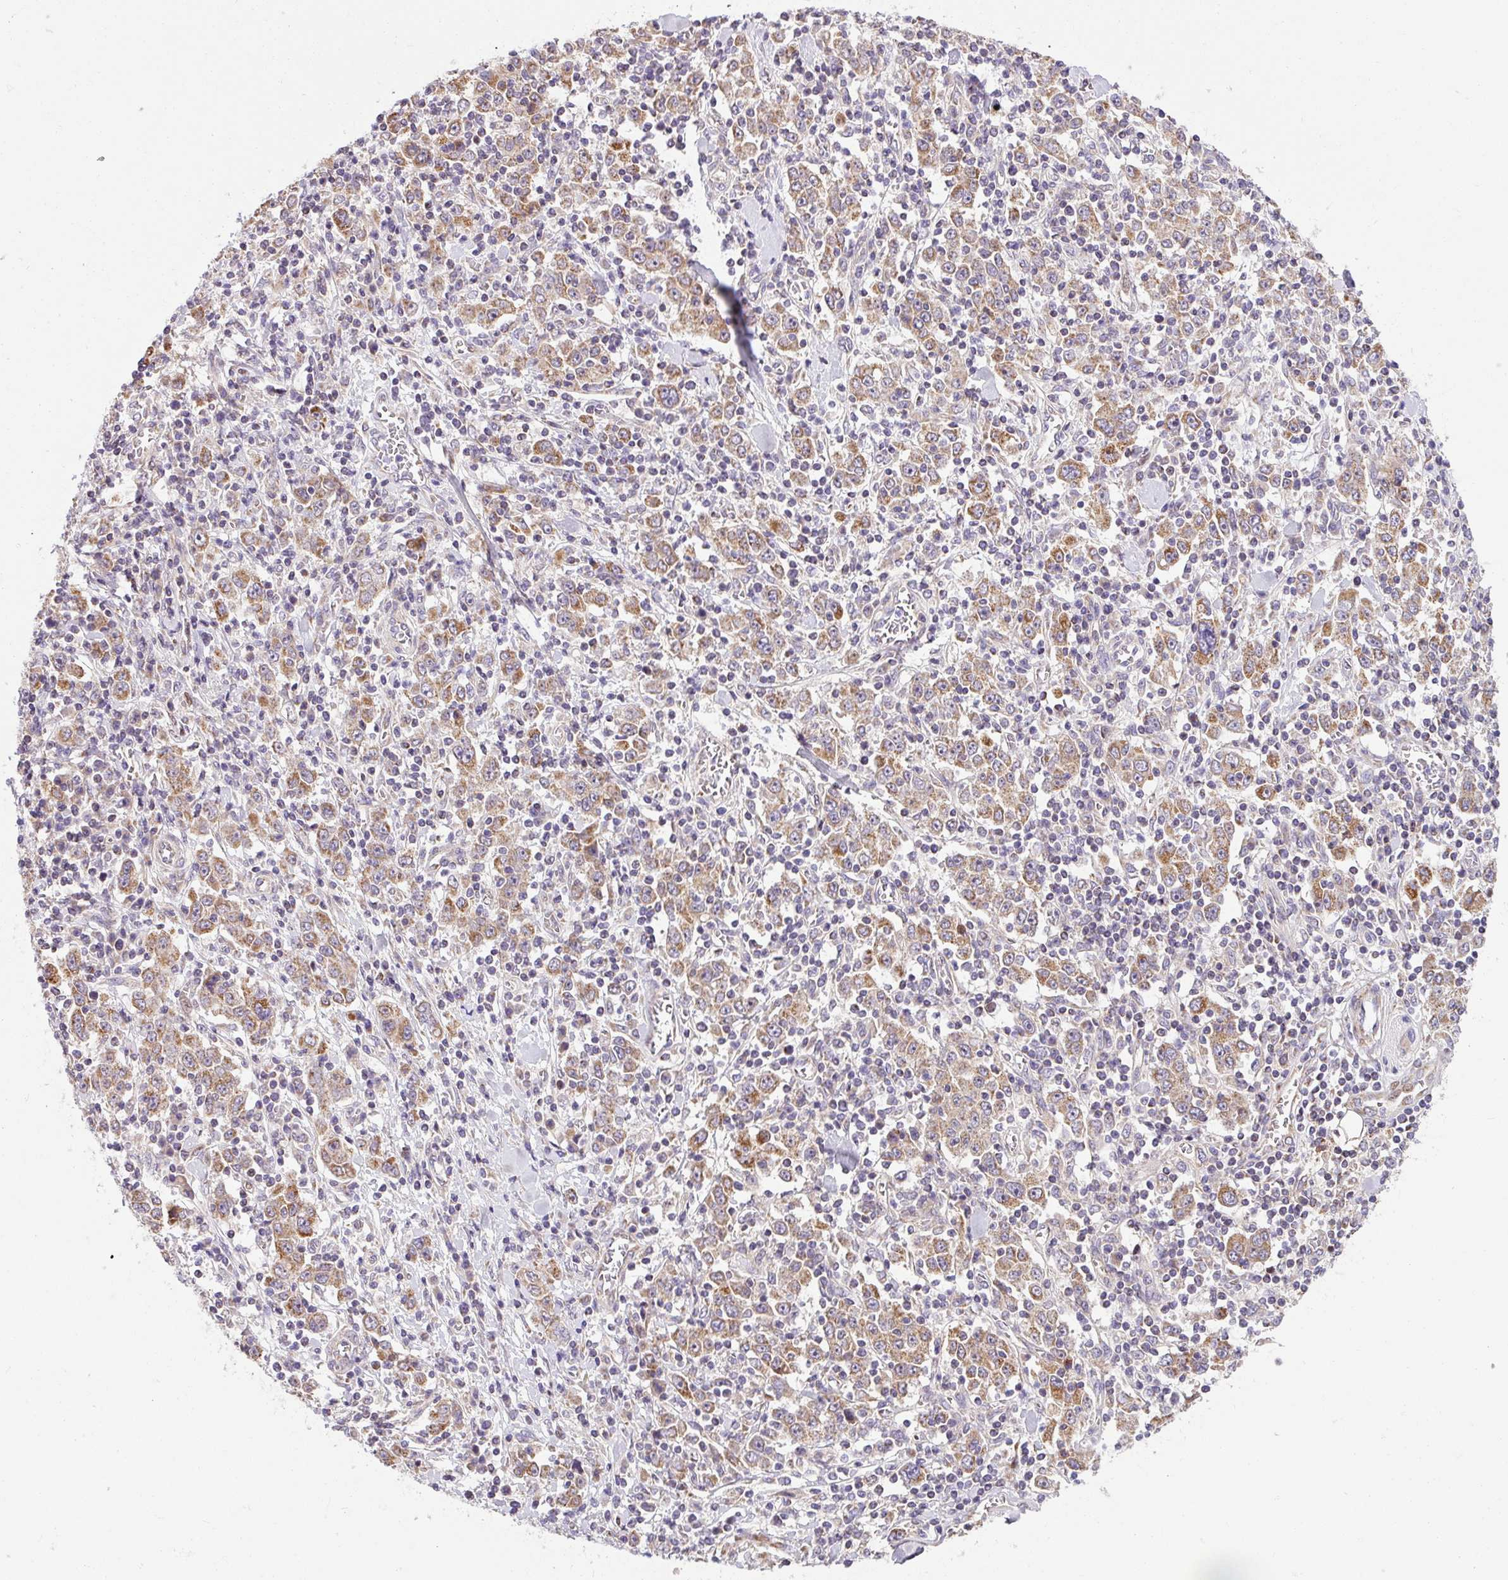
{"staining": {"intensity": "moderate", "quantity": ">75%", "location": "cytoplasmic/membranous"}, "tissue": "stomach cancer", "cell_type": "Tumor cells", "image_type": "cancer", "snomed": [{"axis": "morphology", "description": "Normal tissue, NOS"}, {"axis": "morphology", "description": "Adenocarcinoma, NOS"}, {"axis": "topography", "description": "Stomach, upper"}, {"axis": "topography", "description": "Stomach"}], "caption": "A medium amount of moderate cytoplasmic/membranous expression is appreciated in approximately >75% of tumor cells in stomach cancer tissue.", "gene": "SARS2", "patient": {"sex": "male", "age": 59}}